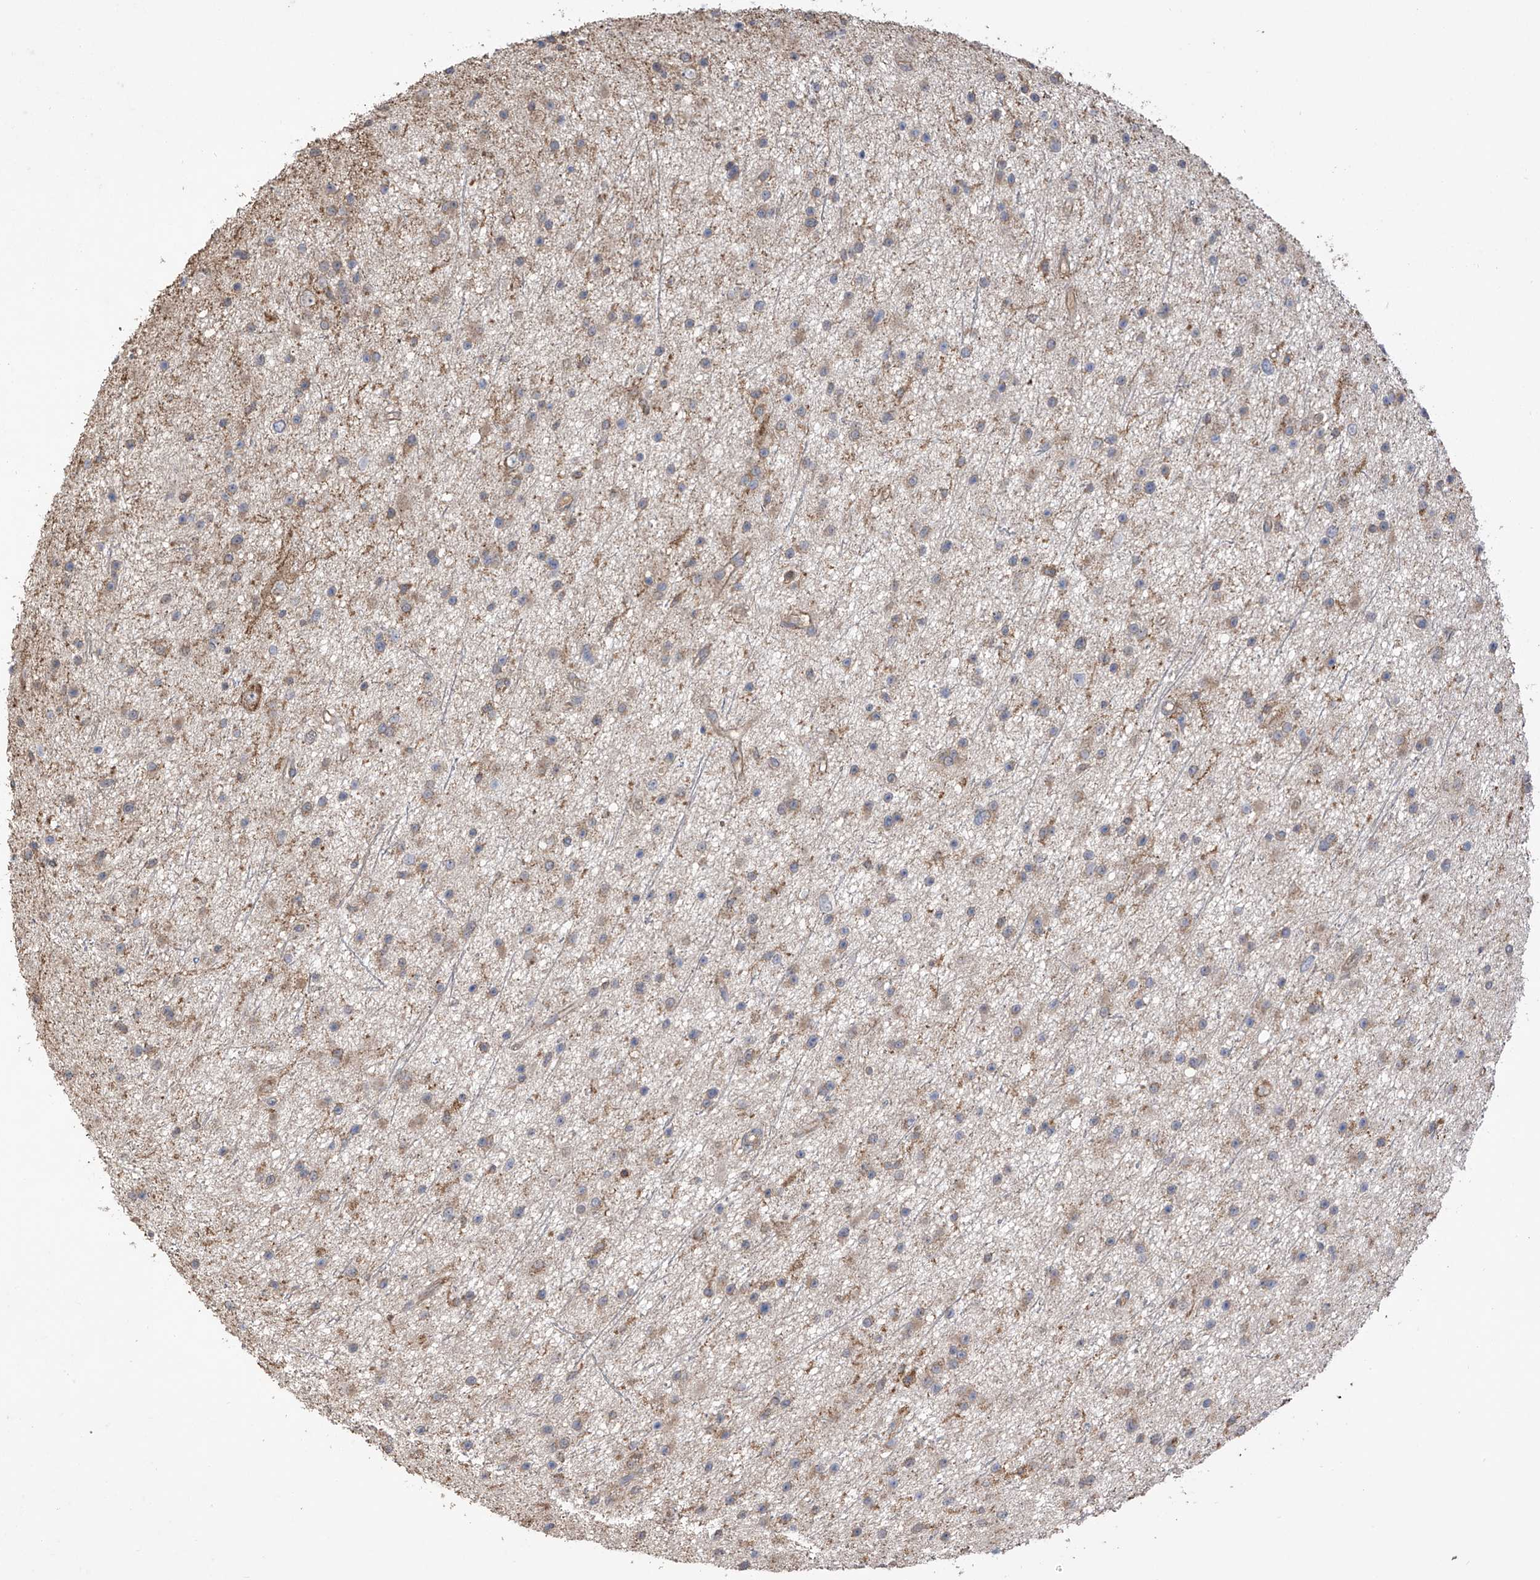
{"staining": {"intensity": "weak", "quantity": "25%-75%", "location": "cytoplasmic/membranous"}, "tissue": "glioma", "cell_type": "Tumor cells", "image_type": "cancer", "snomed": [{"axis": "morphology", "description": "Glioma, malignant, Low grade"}, {"axis": "topography", "description": "Cerebral cortex"}], "caption": "DAB (3,3'-diaminobenzidine) immunohistochemical staining of human low-grade glioma (malignant) reveals weak cytoplasmic/membranous protein expression in approximately 25%-75% of tumor cells. Nuclei are stained in blue.", "gene": "COX10", "patient": {"sex": "female", "age": 39}}